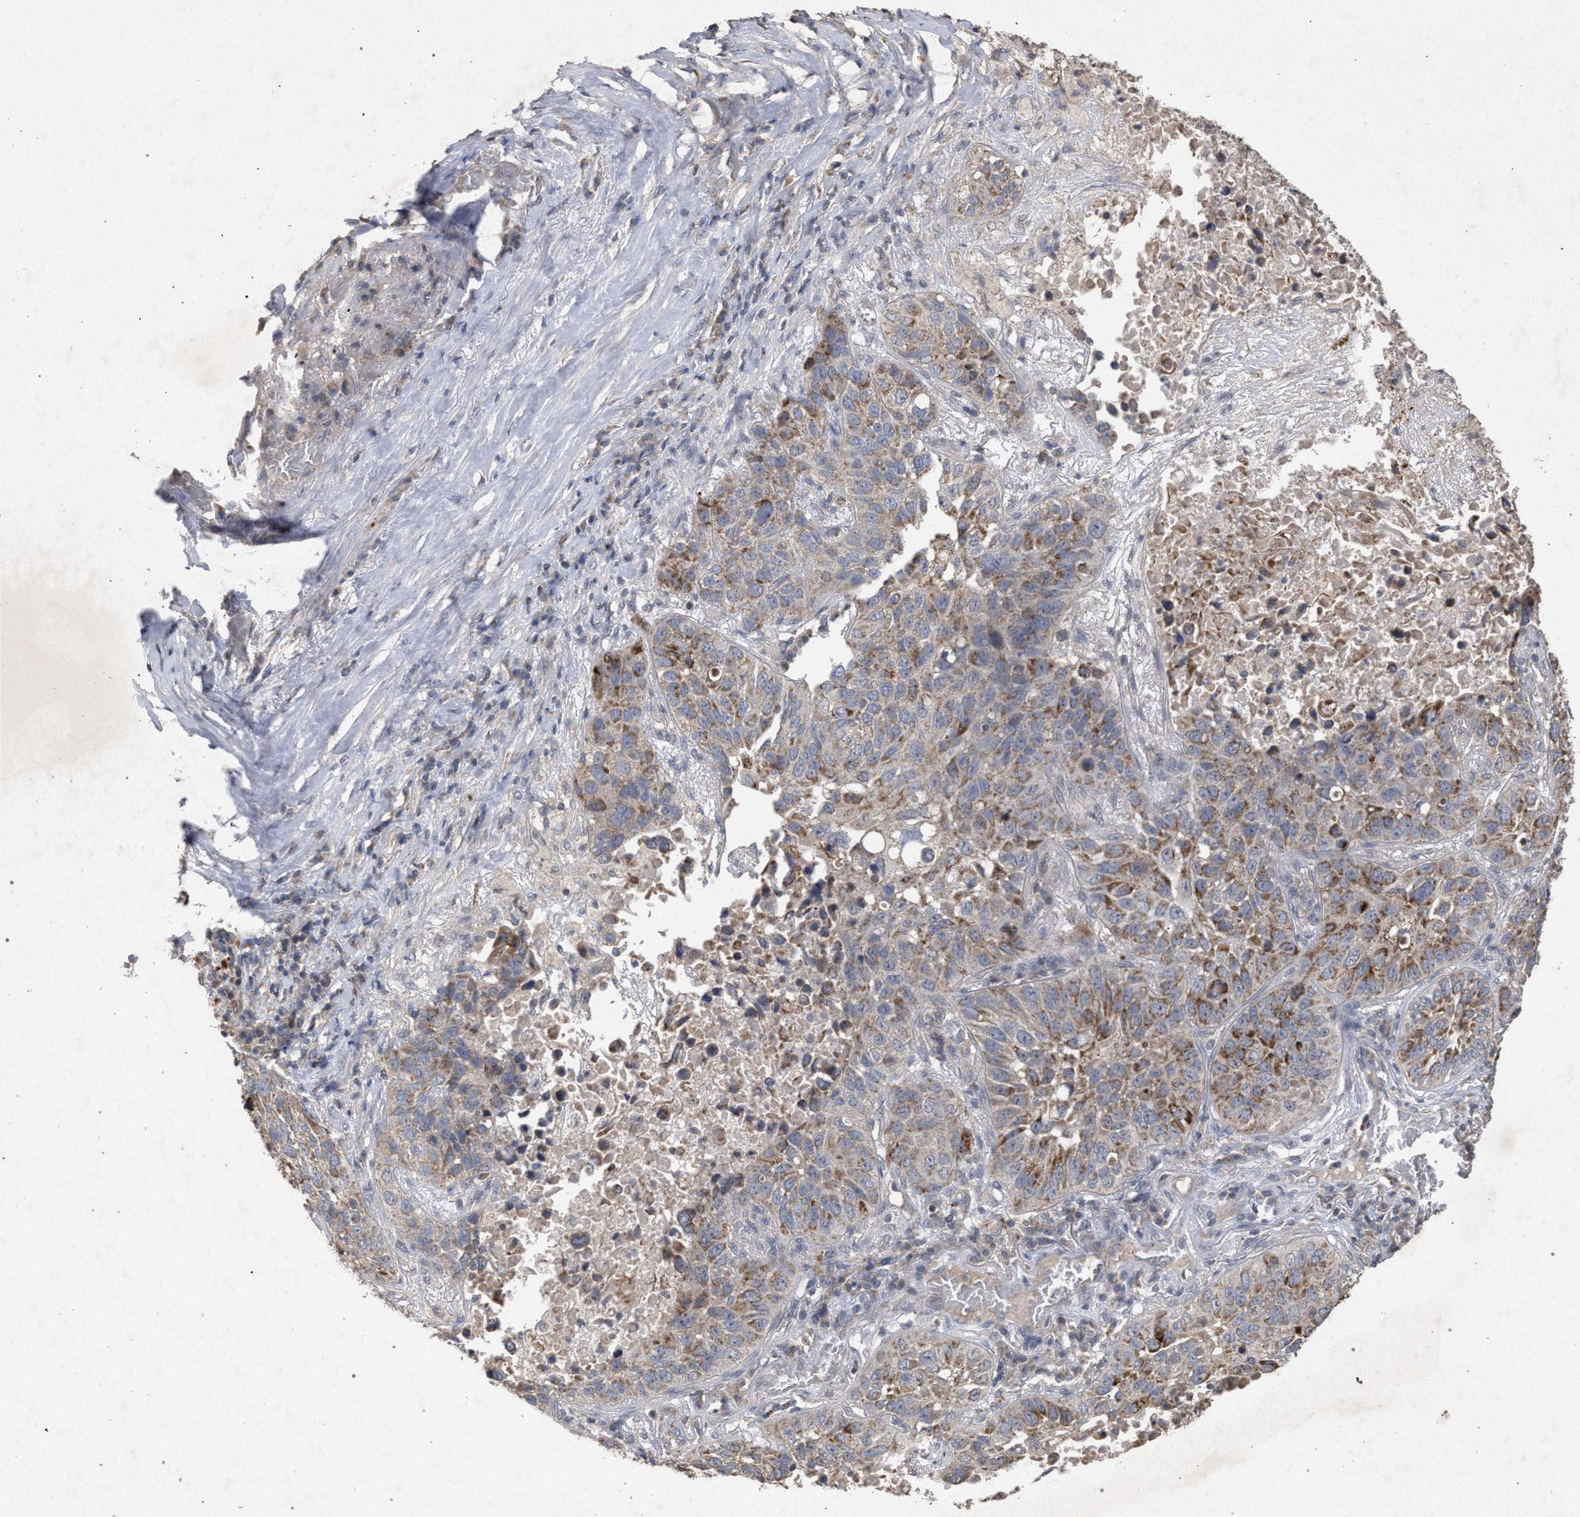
{"staining": {"intensity": "moderate", "quantity": "25%-75%", "location": "cytoplasmic/membranous"}, "tissue": "lung cancer", "cell_type": "Tumor cells", "image_type": "cancer", "snomed": [{"axis": "morphology", "description": "Squamous cell carcinoma, NOS"}, {"axis": "topography", "description": "Lung"}], "caption": "Lung squamous cell carcinoma stained for a protein (brown) shows moderate cytoplasmic/membranous positive staining in about 25%-75% of tumor cells.", "gene": "PKD2L1", "patient": {"sex": "male", "age": 57}}